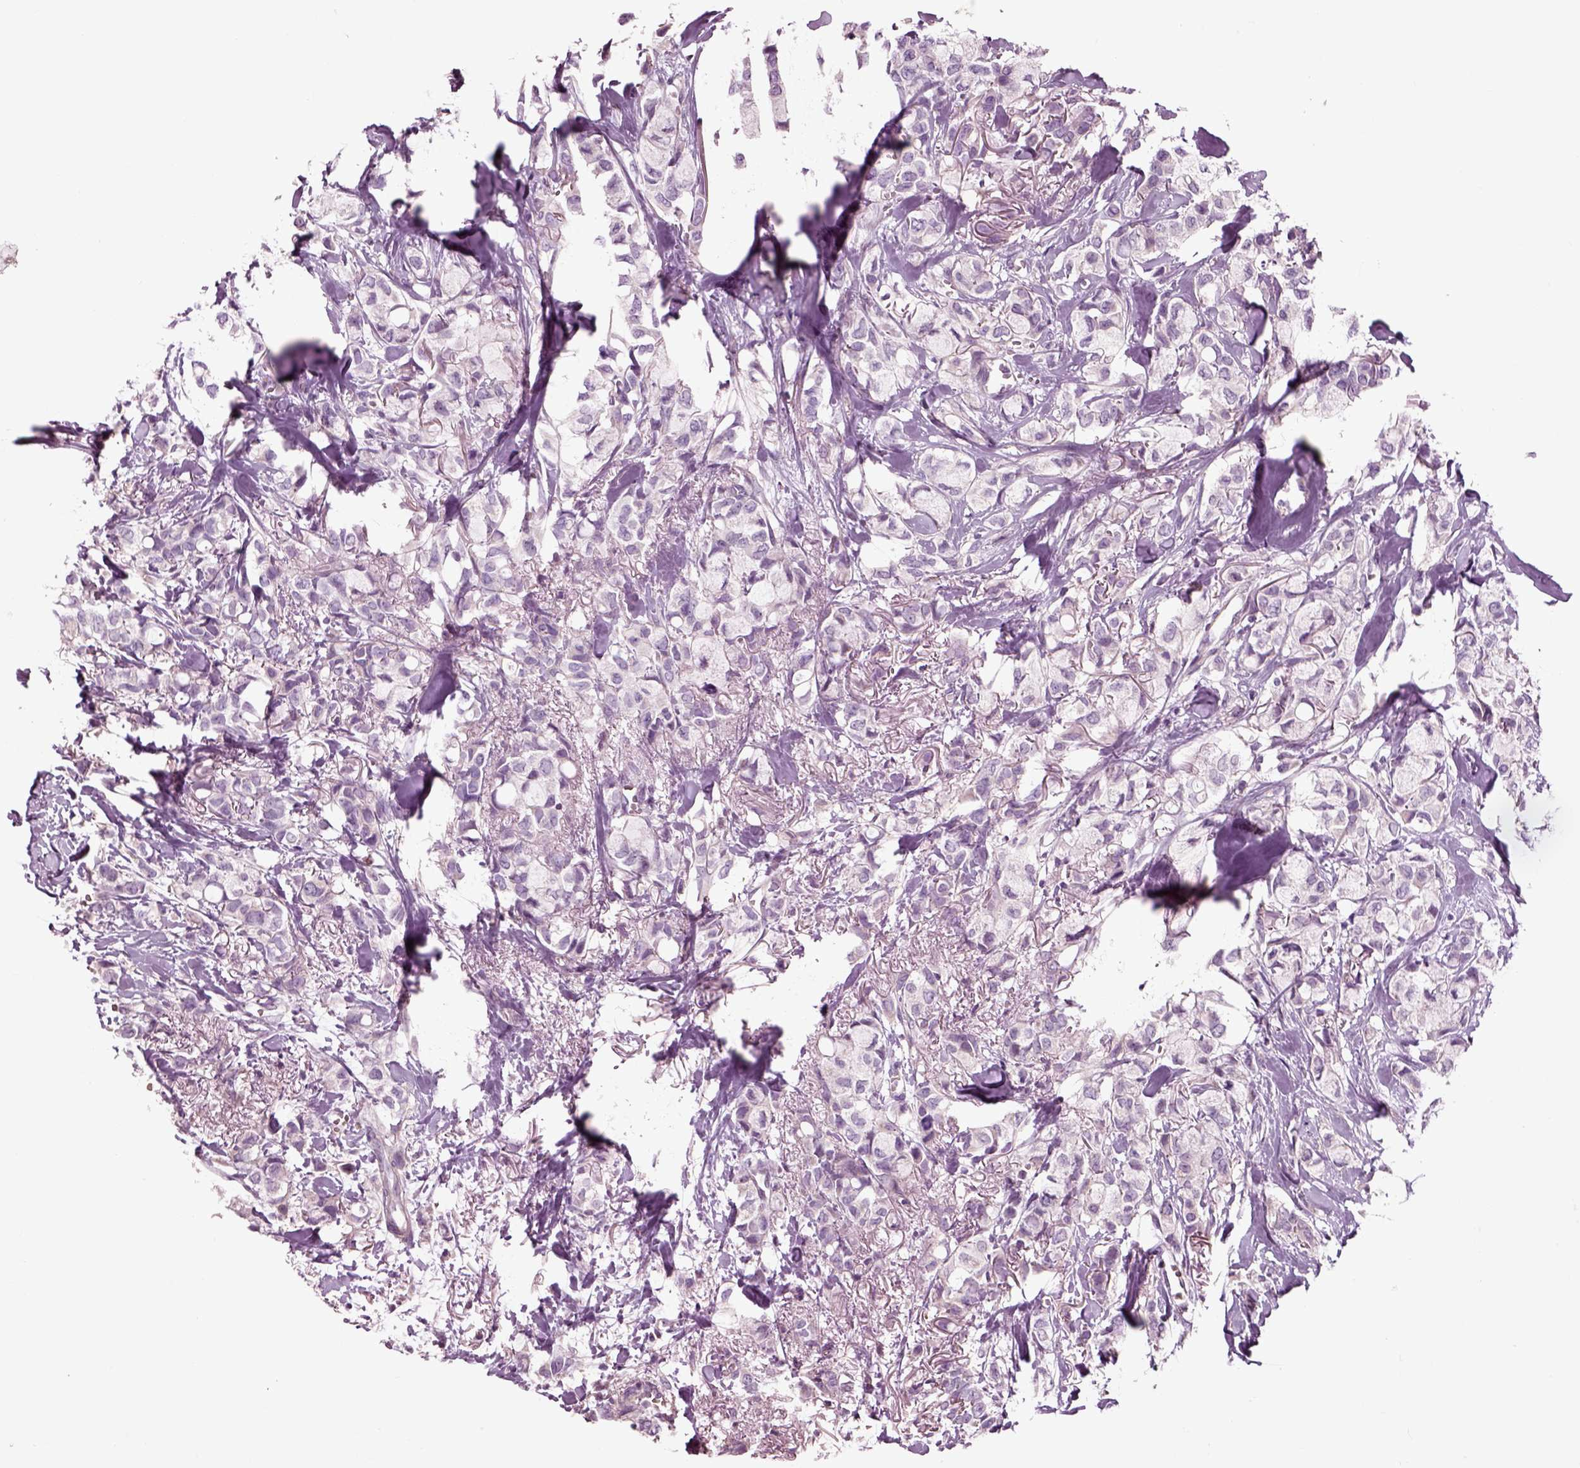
{"staining": {"intensity": "negative", "quantity": "none", "location": "none"}, "tissue": "breast cancer", "cell_type": "Tumor cells", "image_type": "cancer", "snomed": [{"axis": "morphology", "description": "Duct carcinoma"}, {"axis": "topography", "description": "Breast"}], "caption": "The micrograph exhibits no staining of tumor cells in breast cancer (infiltrating ductal carcinoma). (DAB (3,3'-diaminobenzidine) immunohistochemistry (IHC) visualized using brightfield microscopy, high magnification).", "gene": "CHGB", "patient": {"sex": "female", "age": 85}}